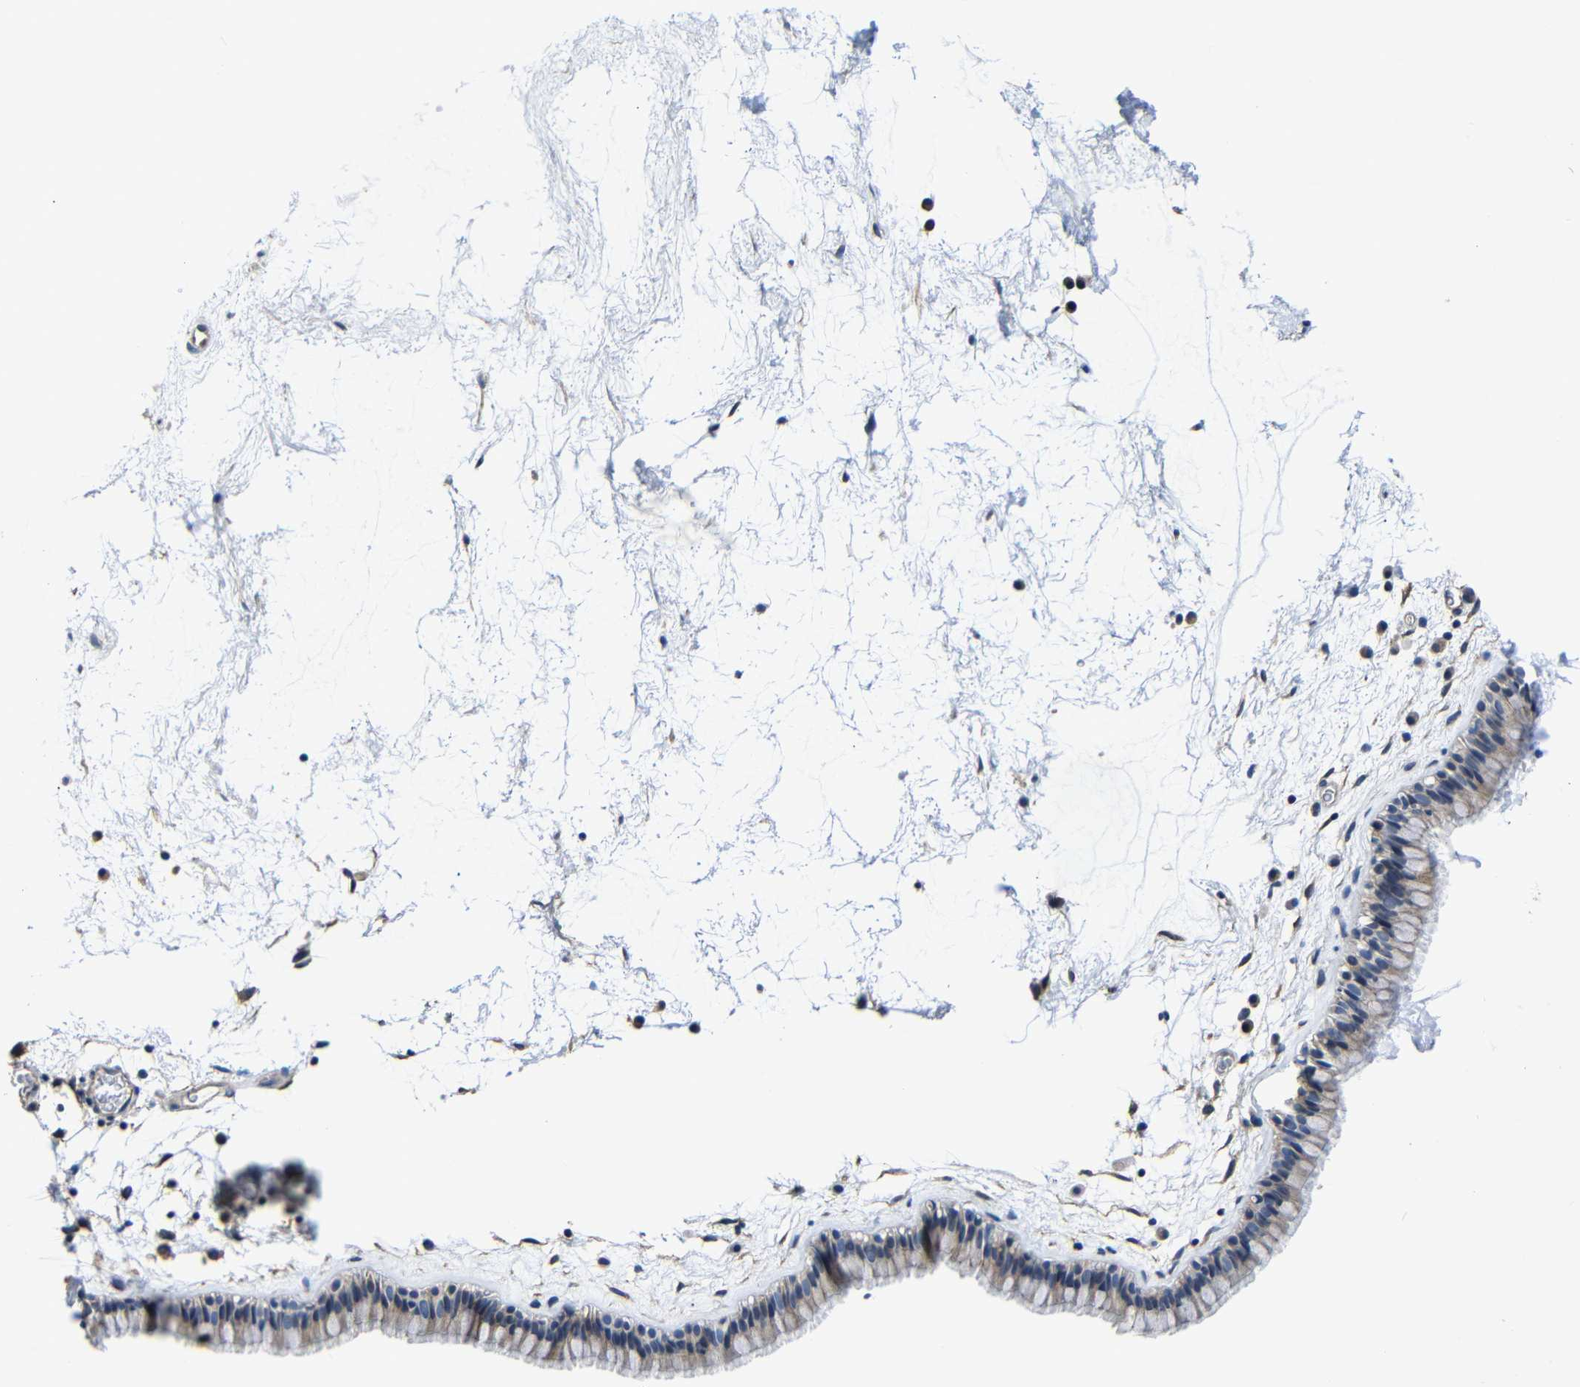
{"staining": {"intensity": "weak", "quantity": "<25%", "location": "cytoplasmic/membranous"}, "tissue": "nasopharynx", "cell_type": "Respiratory epithelial cells", "image_type": "normal", "snomed": [{"axis": "morphology", "description": "Normal tissue, NOS"}, {"axis": "morphology", "description": "Inflammation, NOS"}, {"axis": "topography", "description": "Nasopharynx"}], "caption": "Immunohistochemistry (IHC) photomicrograph of unremarkable nasopharynx stained for a protein (brown), which demonstrates no staining in respiratory epithelial cells.", "gene": "AFDN", "patient": {"sex": "male", "age": 48}}